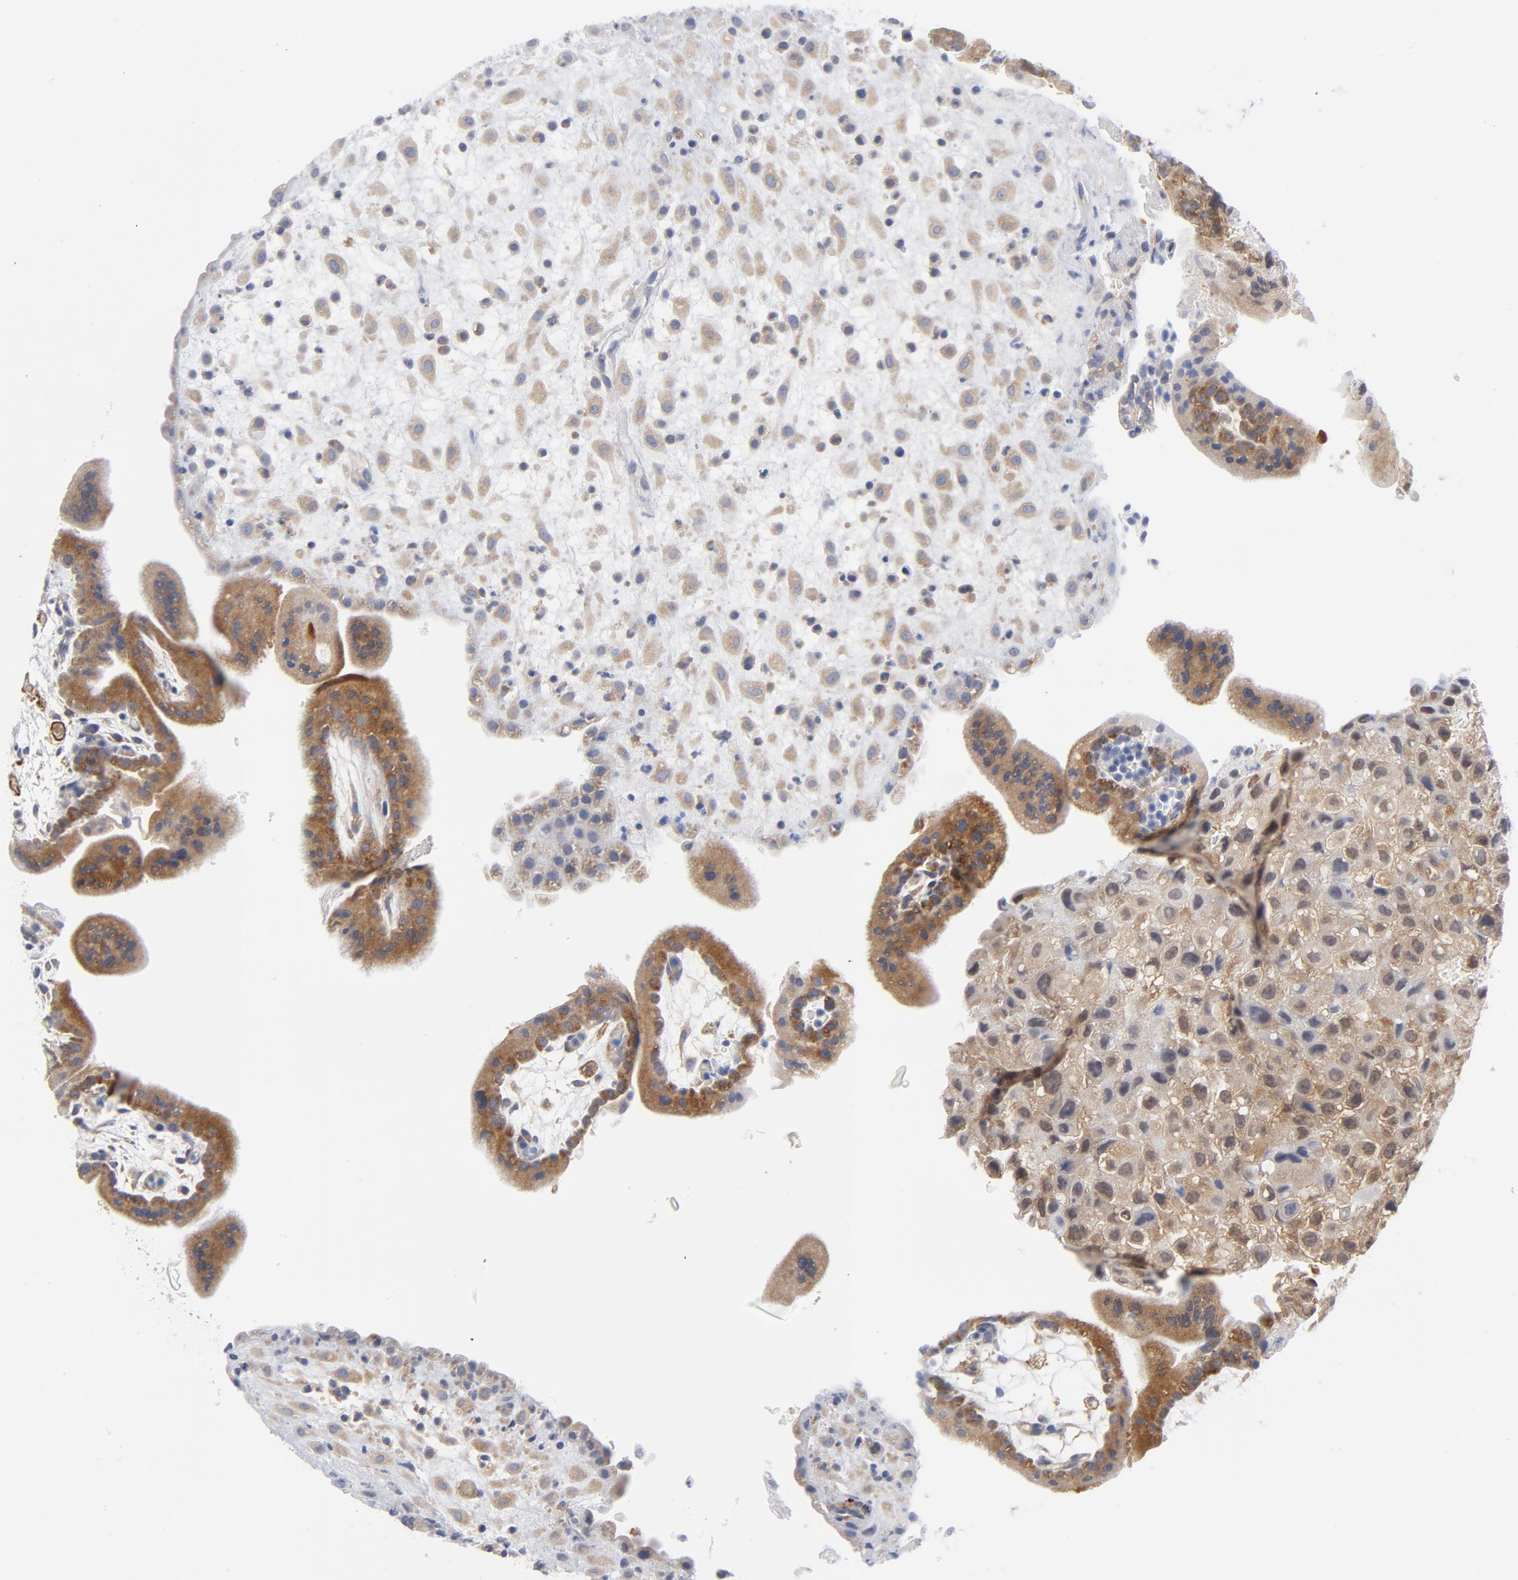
{"staining": {"intensity": "weak", "quantity": "25%-75%", "location": "cytoplasmic/membranous"}, "tissue": "placenta", "cell_type": "Decidual cells", "image_type": "normal", "snomed": [{"axis": "morphology", "description": "Normal tissue, NOS"}, {"axis": "topography", "description": "Placenta"}], "caption": "An image showing weak cytoplasmic/membranous expression in about 25%-75% of decidual cells in unremarkable placenta, as visualized by brown immunohistochemical staining.", "gene": "CD86", "patient": {"sex": "female", "age": 35}}